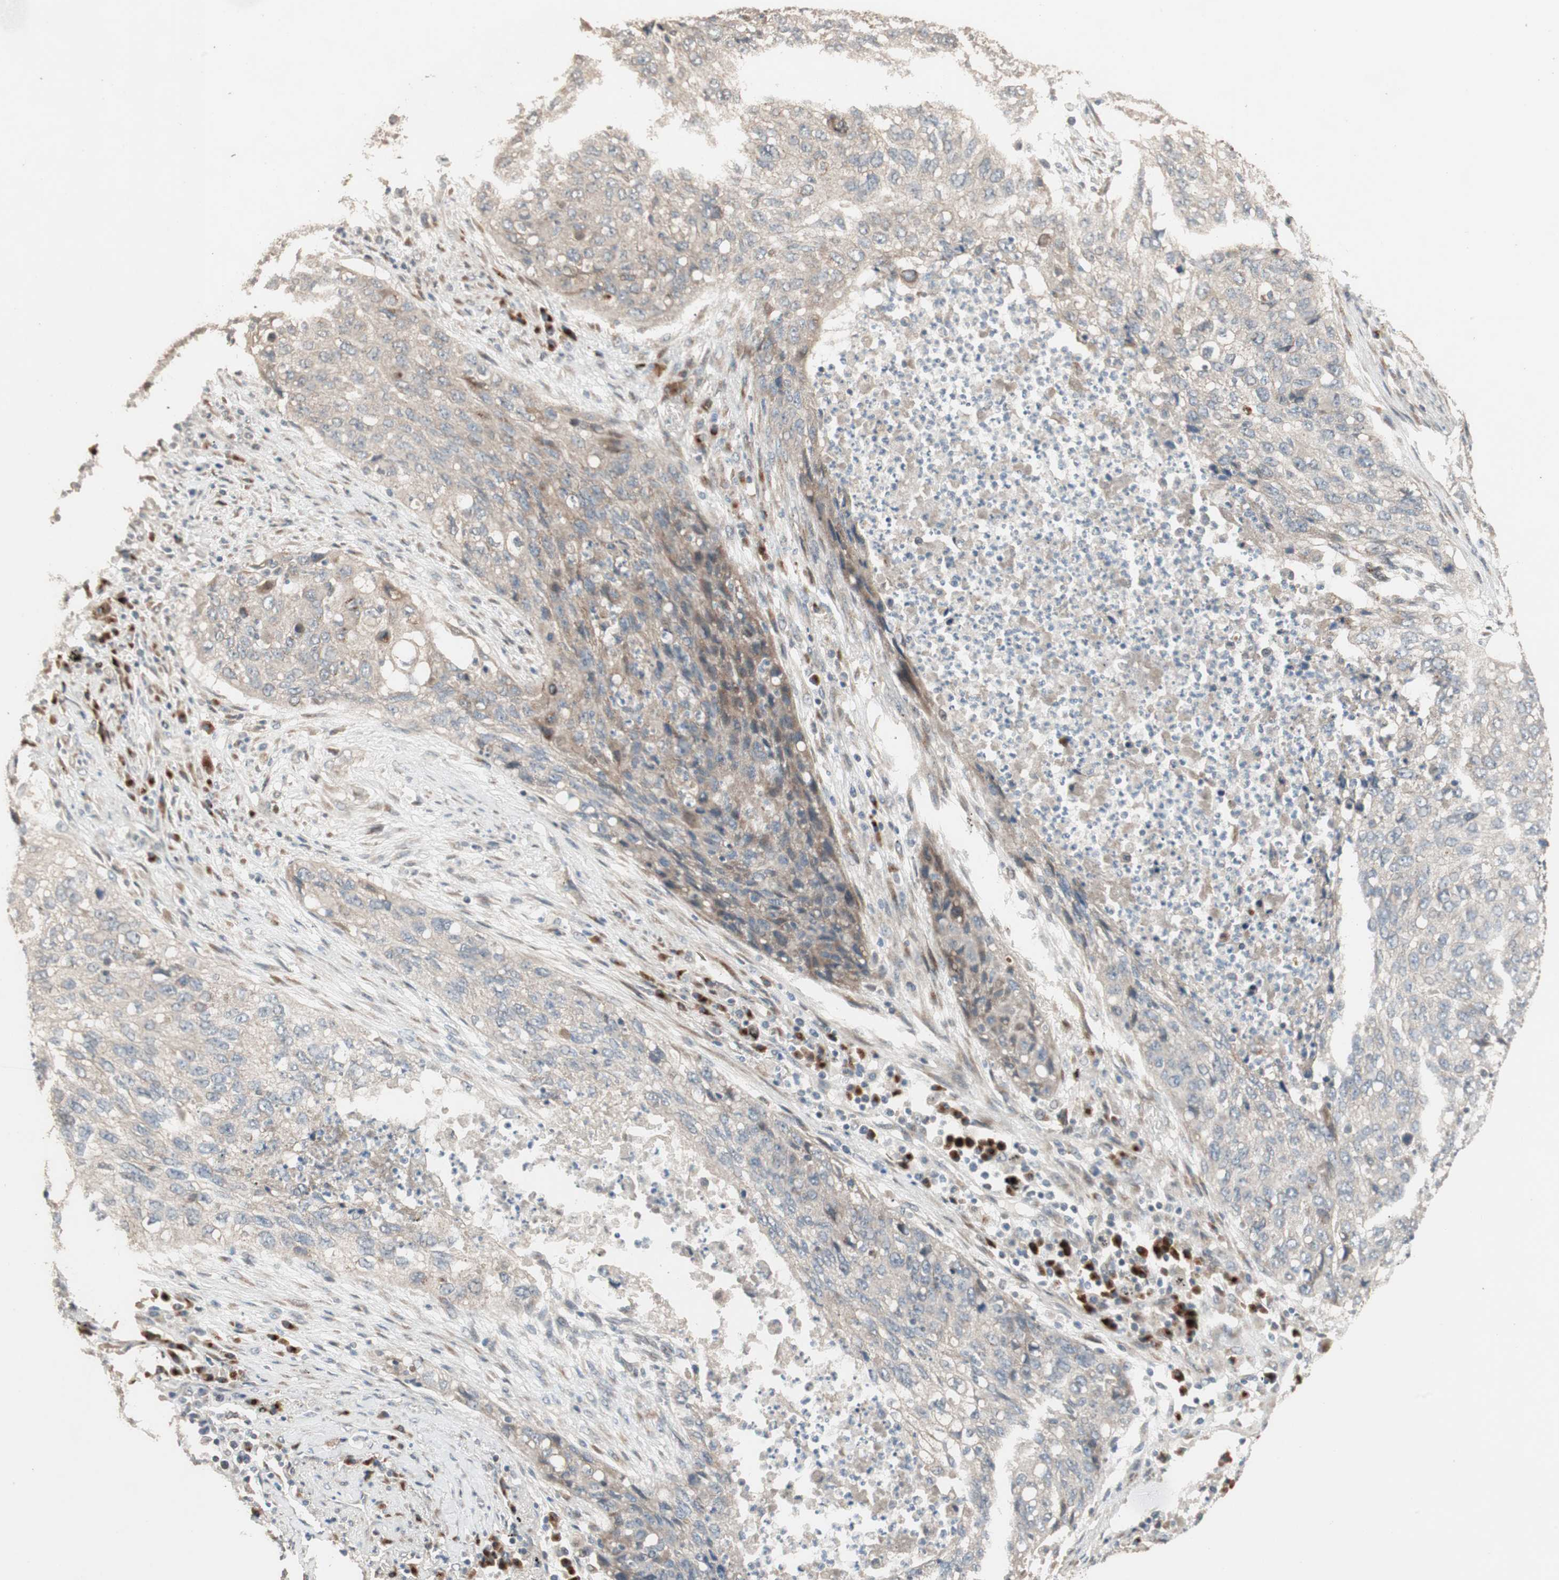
{"staining": {"intensity": "weak", "quantity": ">75%", "location": "cytoplasmic/membranous"}, "tissue": "lung cancer", "cell_type": "Tumor cells", "image_type": "cancer", "snomed": [{"axis": "morphology", "description": "Squamous cell carcinoma, NOS"}, {"axis": "topography", "description": "Lung"}], "caption": "Brown immunohistochemical staining in human lung squamous cell carcinoma shows weak cytoplasmic/membranous staining in approximately >75% of tumor cells.", "gene": "RARRES1", "patient": {"sex": "female", "age": 63}}